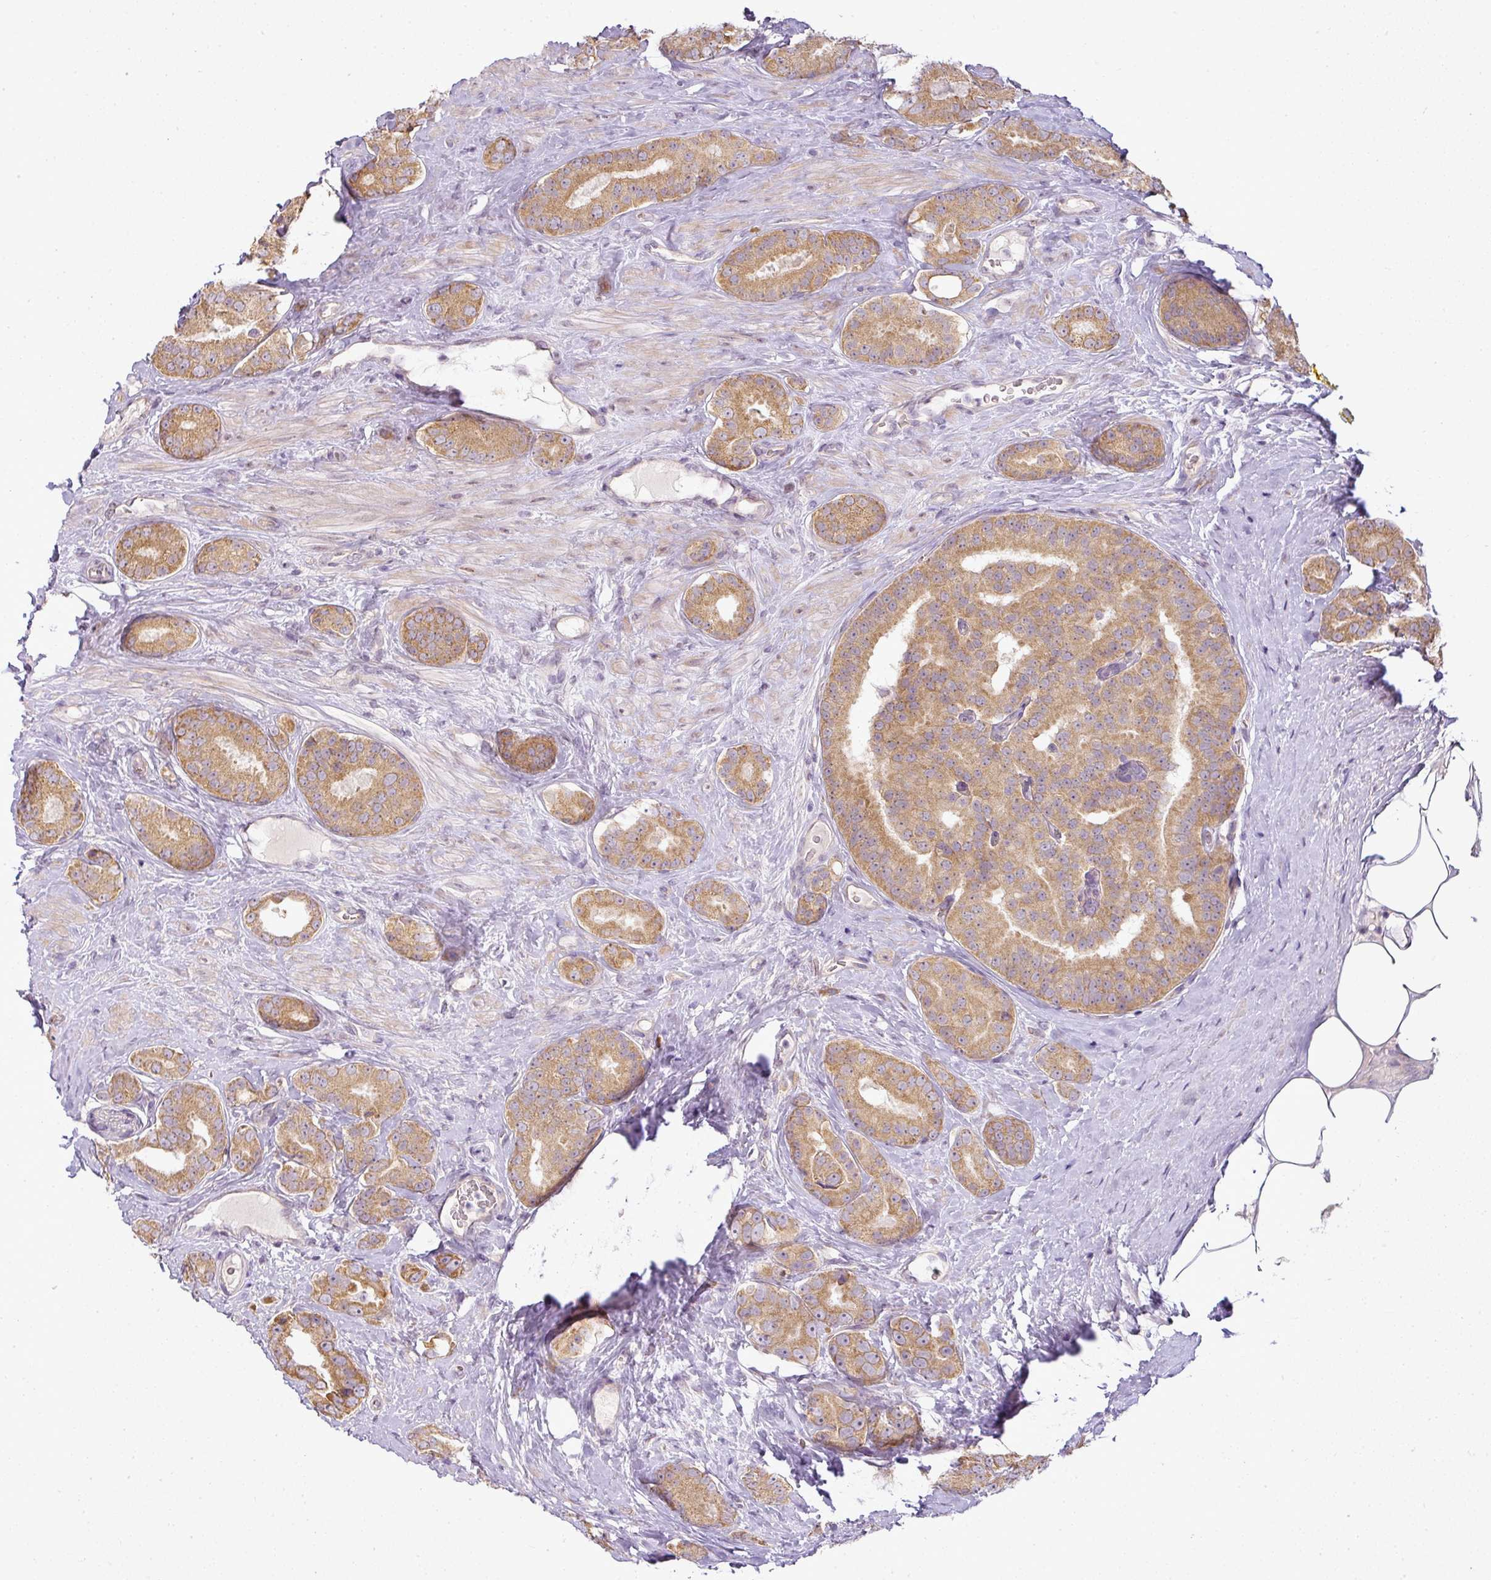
{"staining": {"intensity": "moderate", "quantity": ">75%", "location": "cytoplasmic/membranous"}, "tissue": "prostate cancer", "cell_type": "Tumor cells", "image_type": "cancer", "snomed": [{"axis": "morphology", "description": "Adenocarcinoma, High grade"}, {"axis": "topography", "description": "Prostate"}], "caption": "The image demonstrates a brown stain indicating the presence of a protein in the cytoplasmic/membranous of tumor cells in prostate high-grade adenocarcinoma.", "gene": "LY75", "patient": {"sex": "male", "age": 63}}